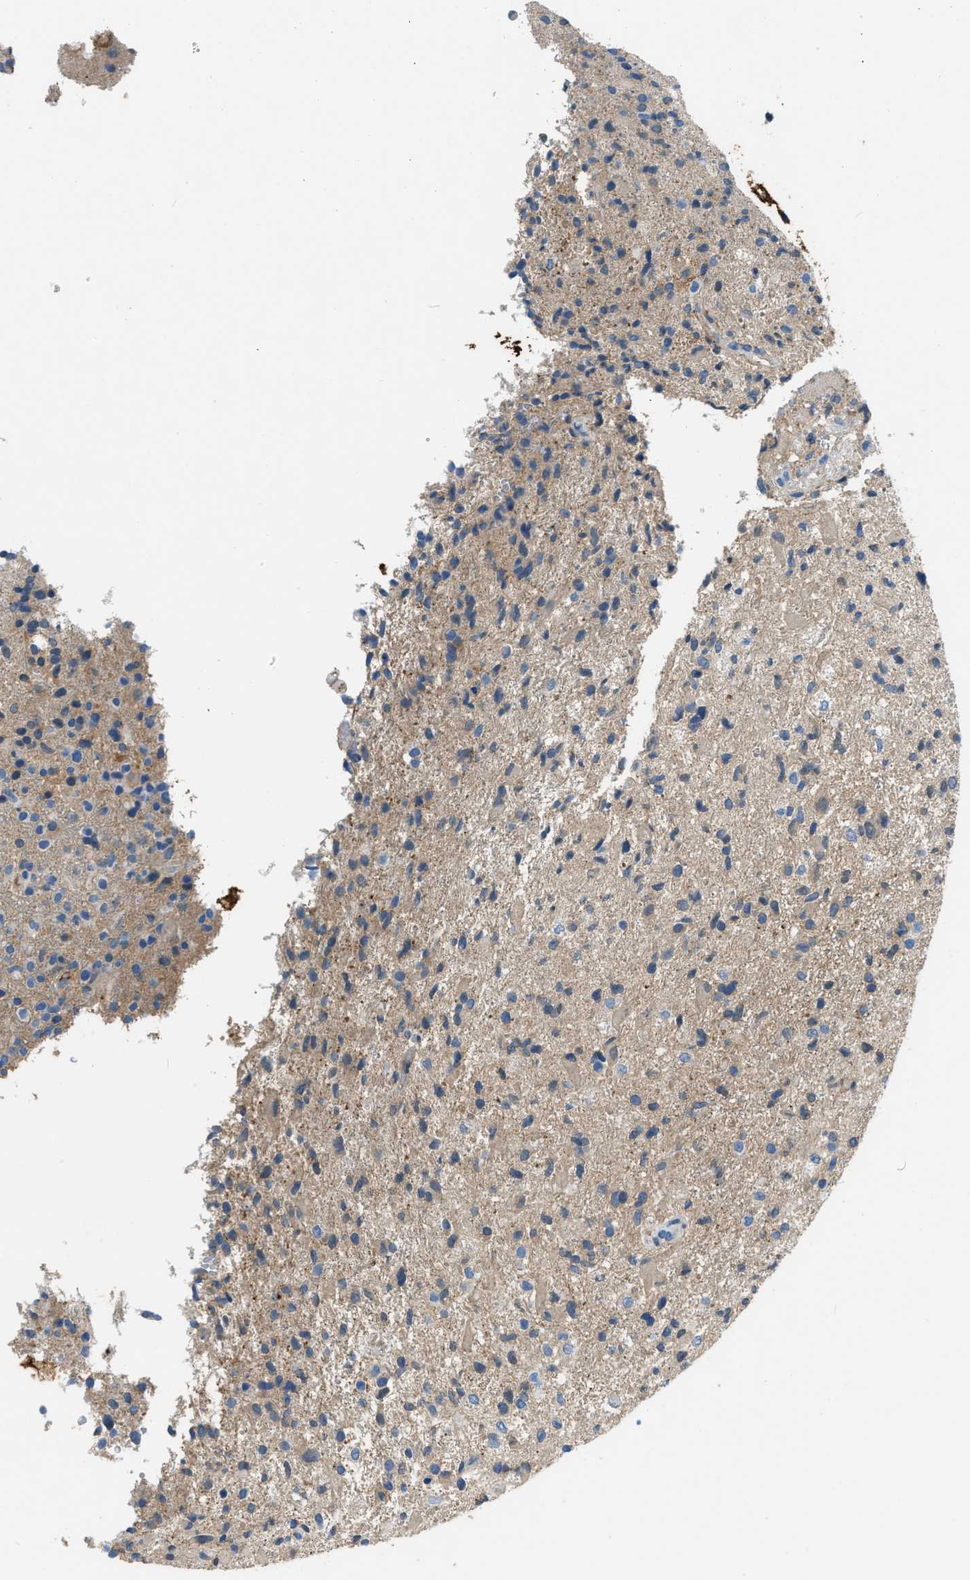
{"staining": {"intensity": "weak", "quantity": "<25%", "location": "cytoplasmic/membranous"}, "tissue": "glioma", "cell_type": "Tumor cells", "image_type": "cancer", "snomed": [{"axis": "morphology", "description": "Glioma, malignant, High grade"}, {"axis": "topography", "description": "Brain"}], "caption": "This is a photomicrograph of IHC staining of malignant high-grade glioma, which shows no positivity in tumor cells. (Stains: DAB immunohistochemistry (IHC) with hematoxylin counter stain, Microscopy: brightfield microscopy at high magnification).", "gene": "STC1", "patient": {"sex": "male", "age": 72}}